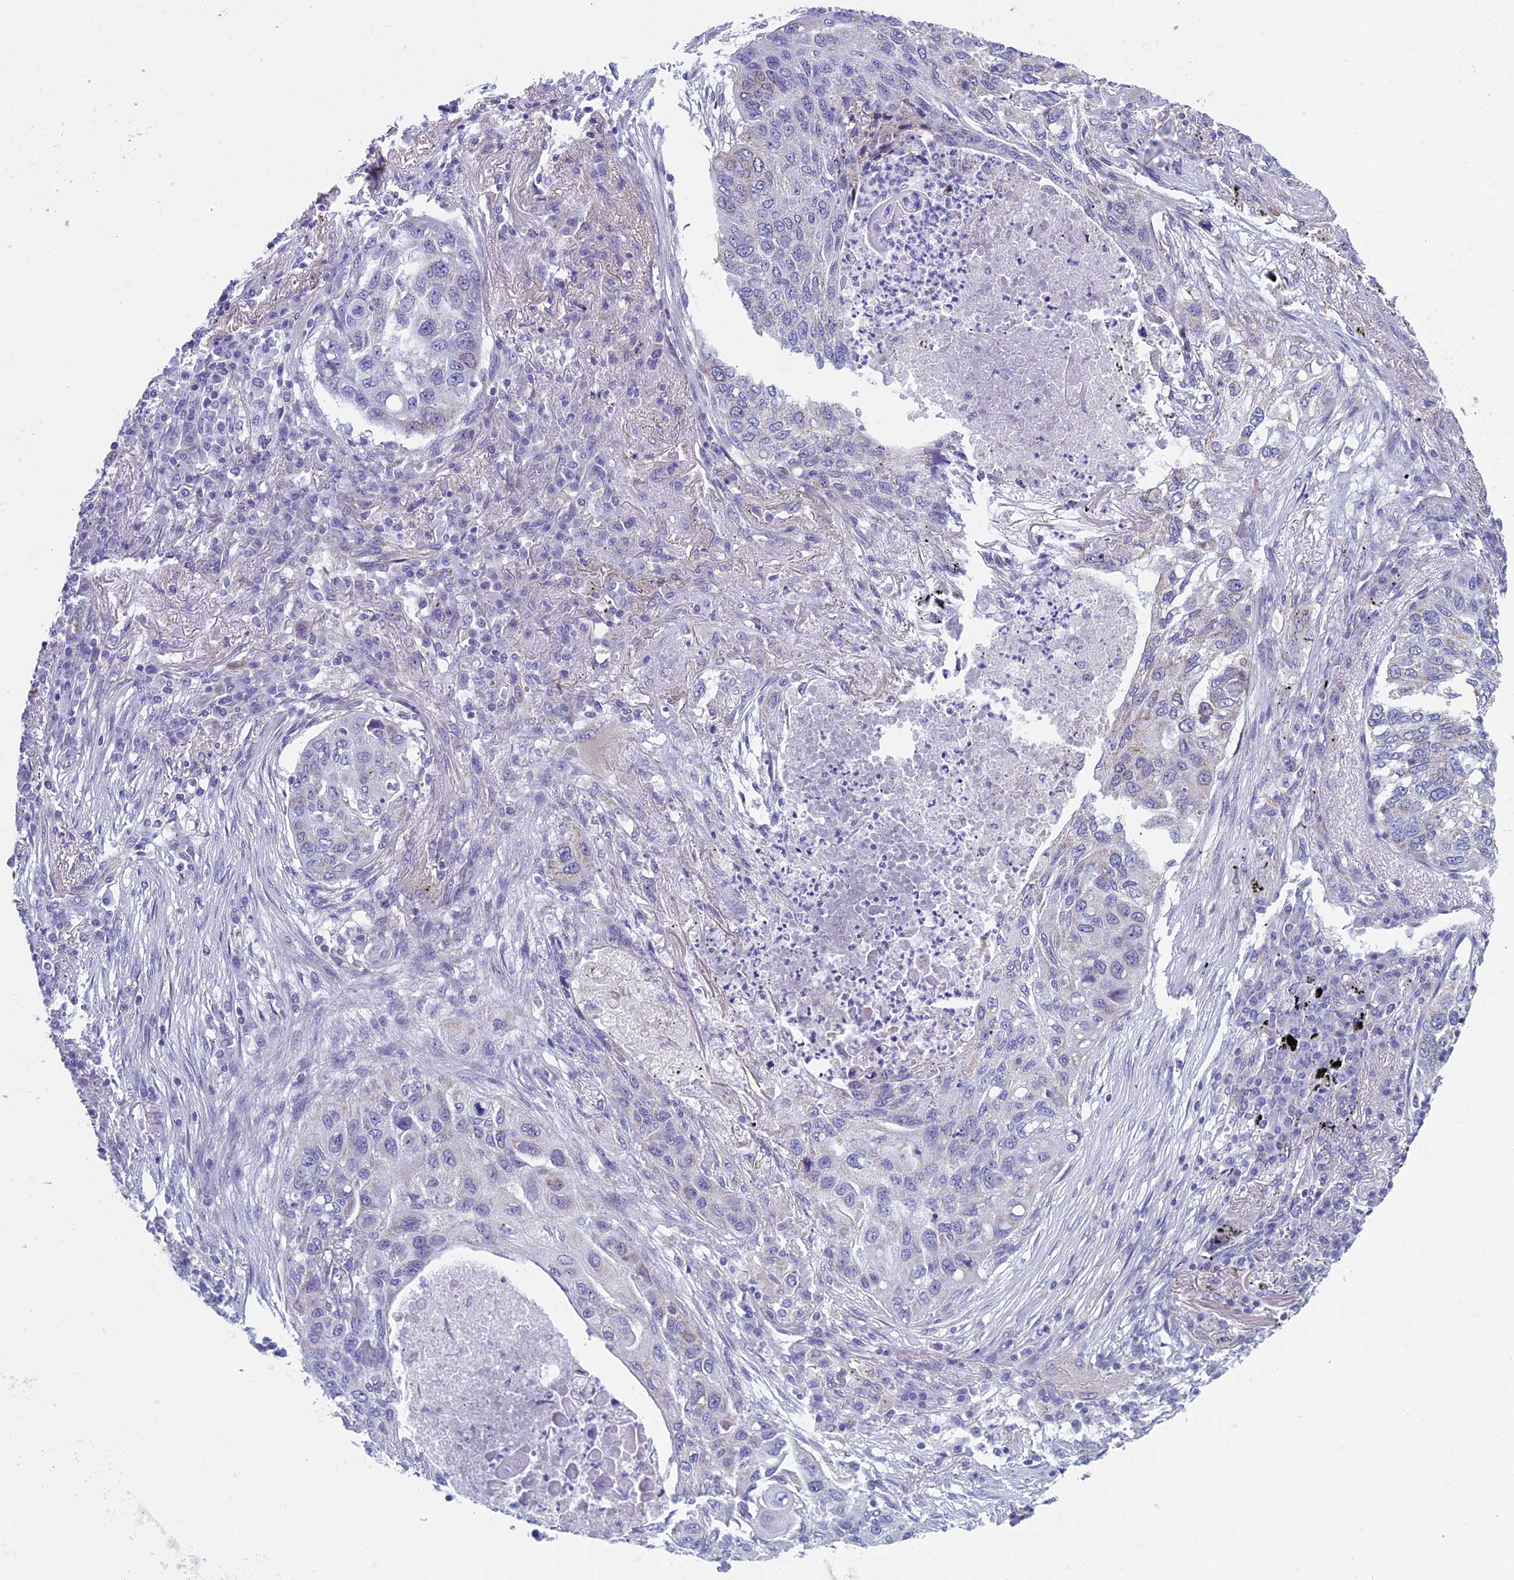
{"staining": {"intensity": "negative", "quantity": "none", "location": "none"}, "tissue": "lung cancer", "cell_type": "Tumor cells", "image_type": "cancer", "snomed": [{"axis": "morphology", "description": "Squamous cell carcinoma, NOS"}, {"axis": "topography", "description": "Lung"}], "caption": "An immunohistochemistry image of lung cancer is shown. There is no staining in tumor cells of lung cancer.", "gene": "MFSD12", "patient": {"sex": "female", "age": 63}}